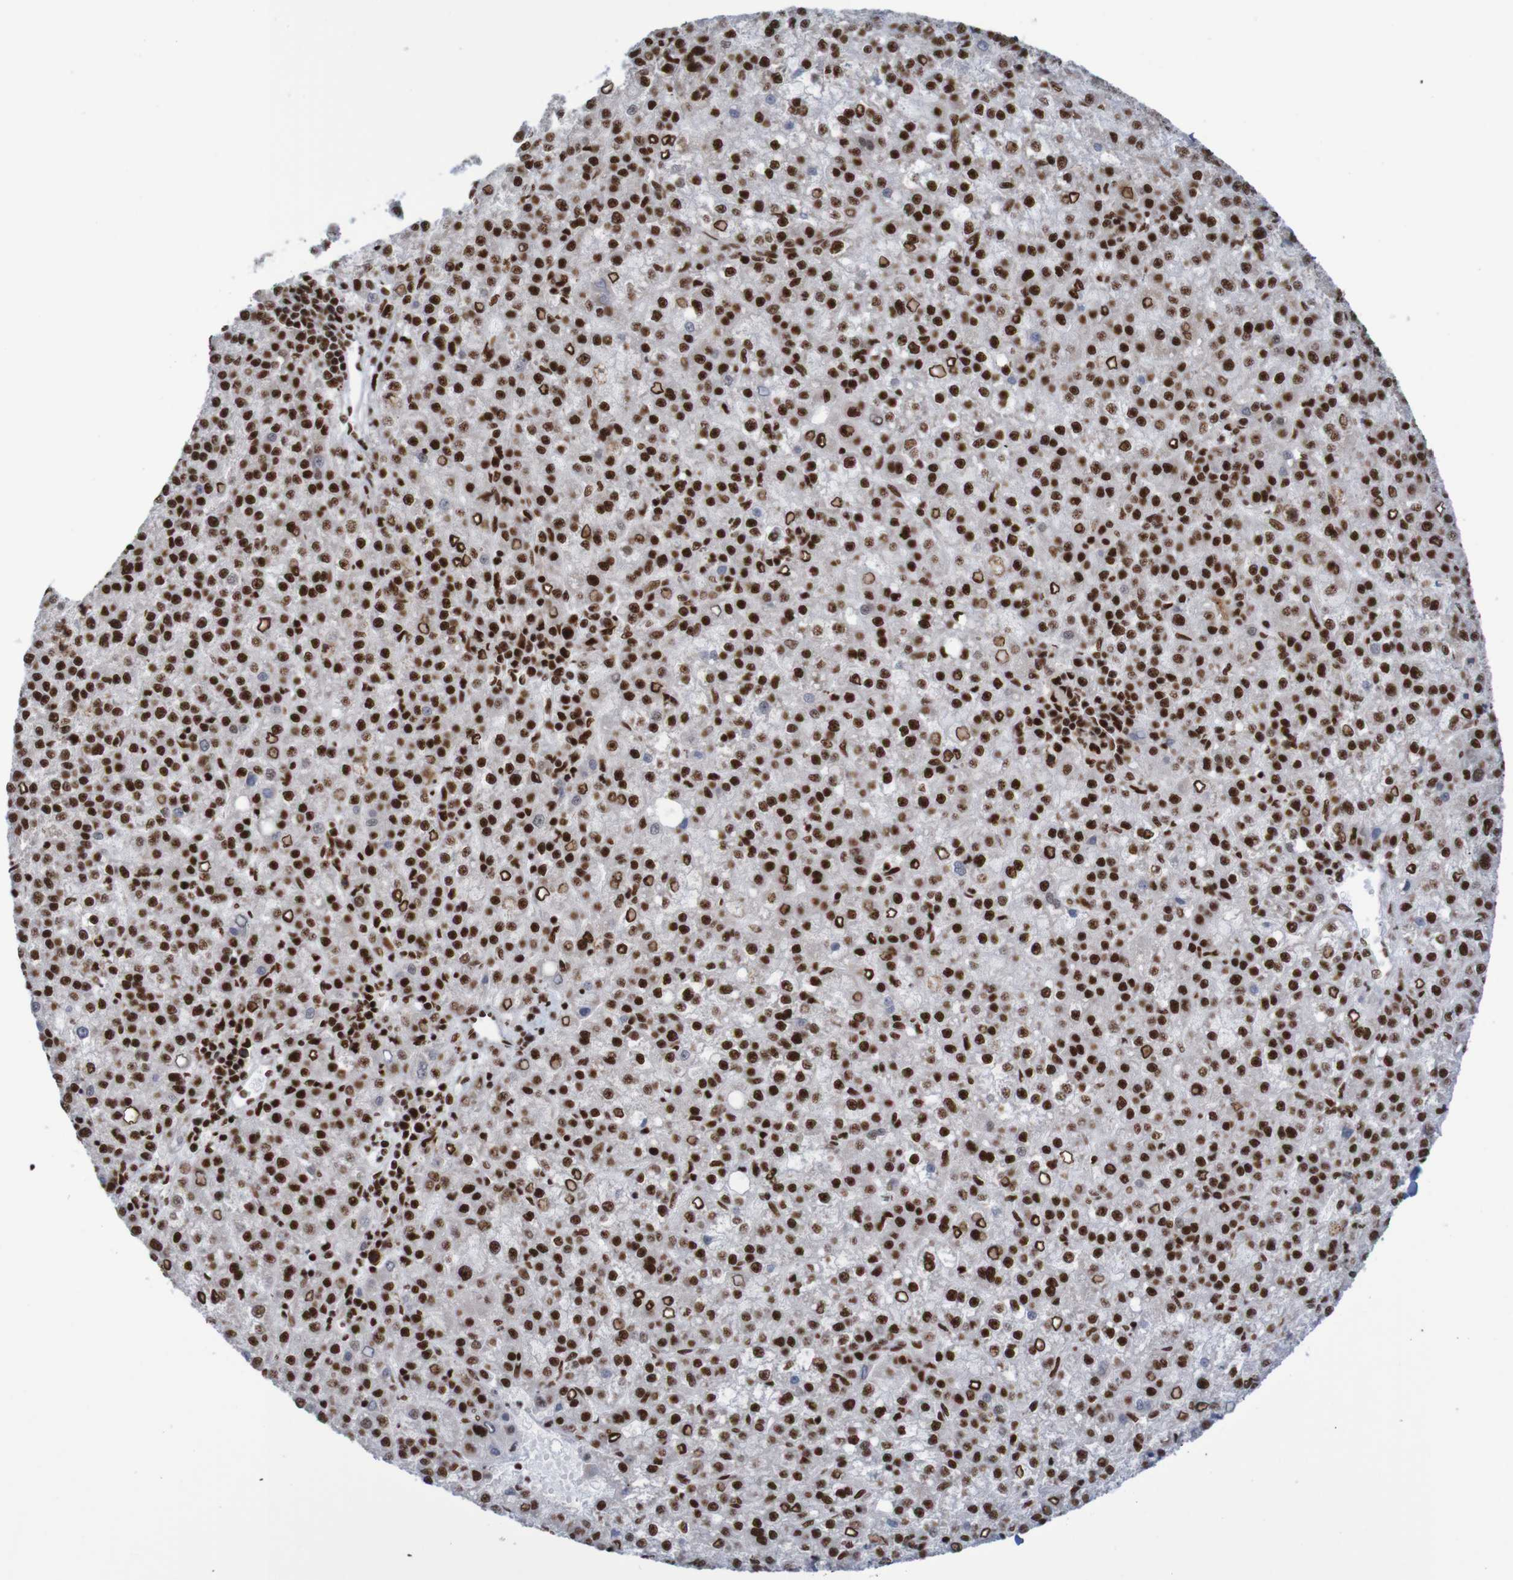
{"staining": {"intensity": "strong", "quantity": ">75%", "location": "nuclear"}, "tissue": "liver cancer", "cell_type": "Tumor cells", "image_type": "cancer", "snomed": [{"axis": "morphology", "description": "Carcinoma, Hepatocellular, NOS"}, {"axis": "topography", "description": "Liver"}], "caption": "IHC (DAB (3,3'-diaminobenzidine)) staining of human liver cancer shows strong nuclear protein expression in about >75% of tumor cells.", "gene": "THRAP3", "patient": {"sex": "female", "age": 58}}